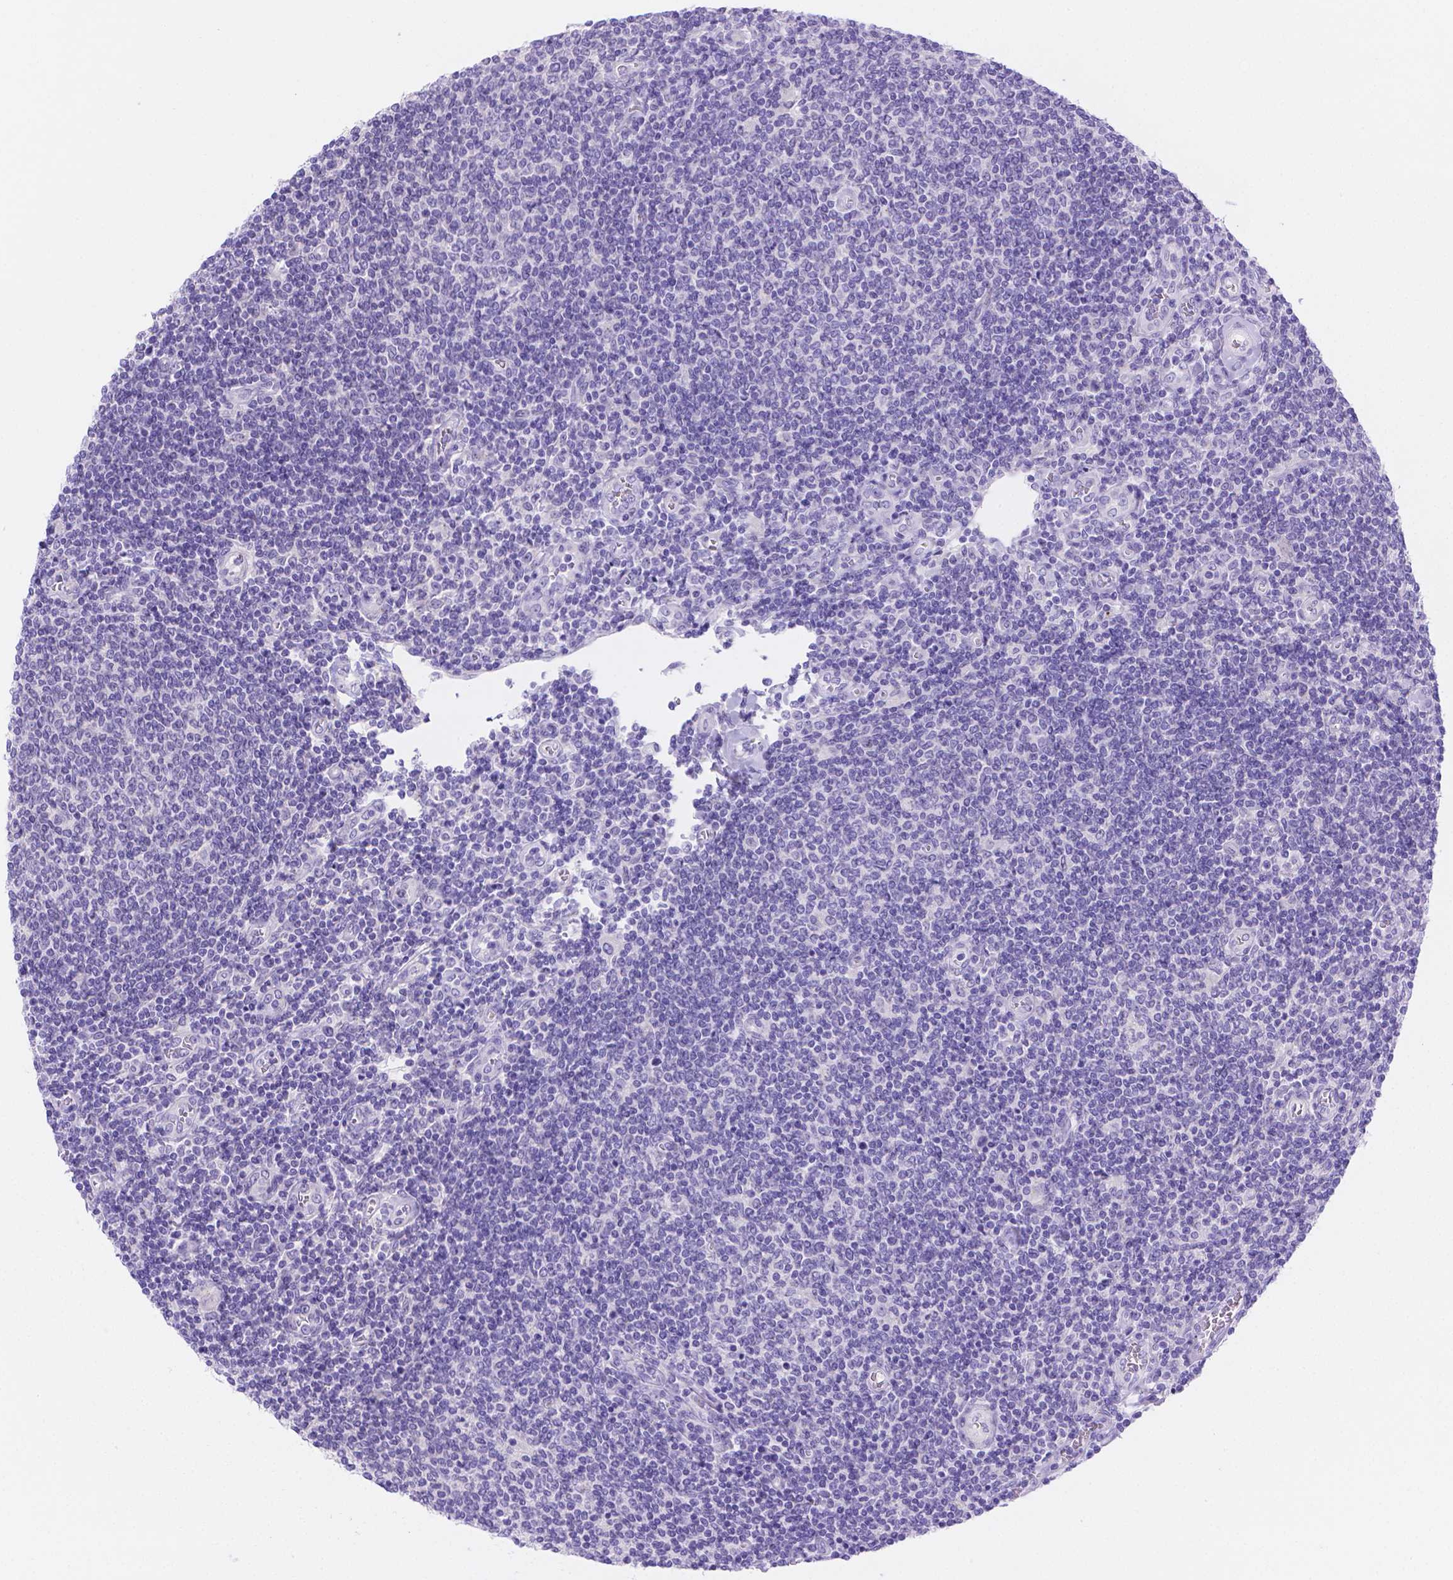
{"staining": {"intensity": "negative", "quantity": "none", "location": "none"}, "tissue": "lymphoma", "cell_type": "Tumor cells", "image_type": "cancer", "snomed": [{"axis": "morphology", "description": "Malignant lymphoma, non-Hodgkin's type, Low grade"}, {"axis": "topography", "description": "Lymph node"}], "caption": "DAB immunohistochemical staining of human lymphoma exhibits no significant staining in tumor cells.", "gene": "MLN", "patient": {"sex": "male", "age": 52}}